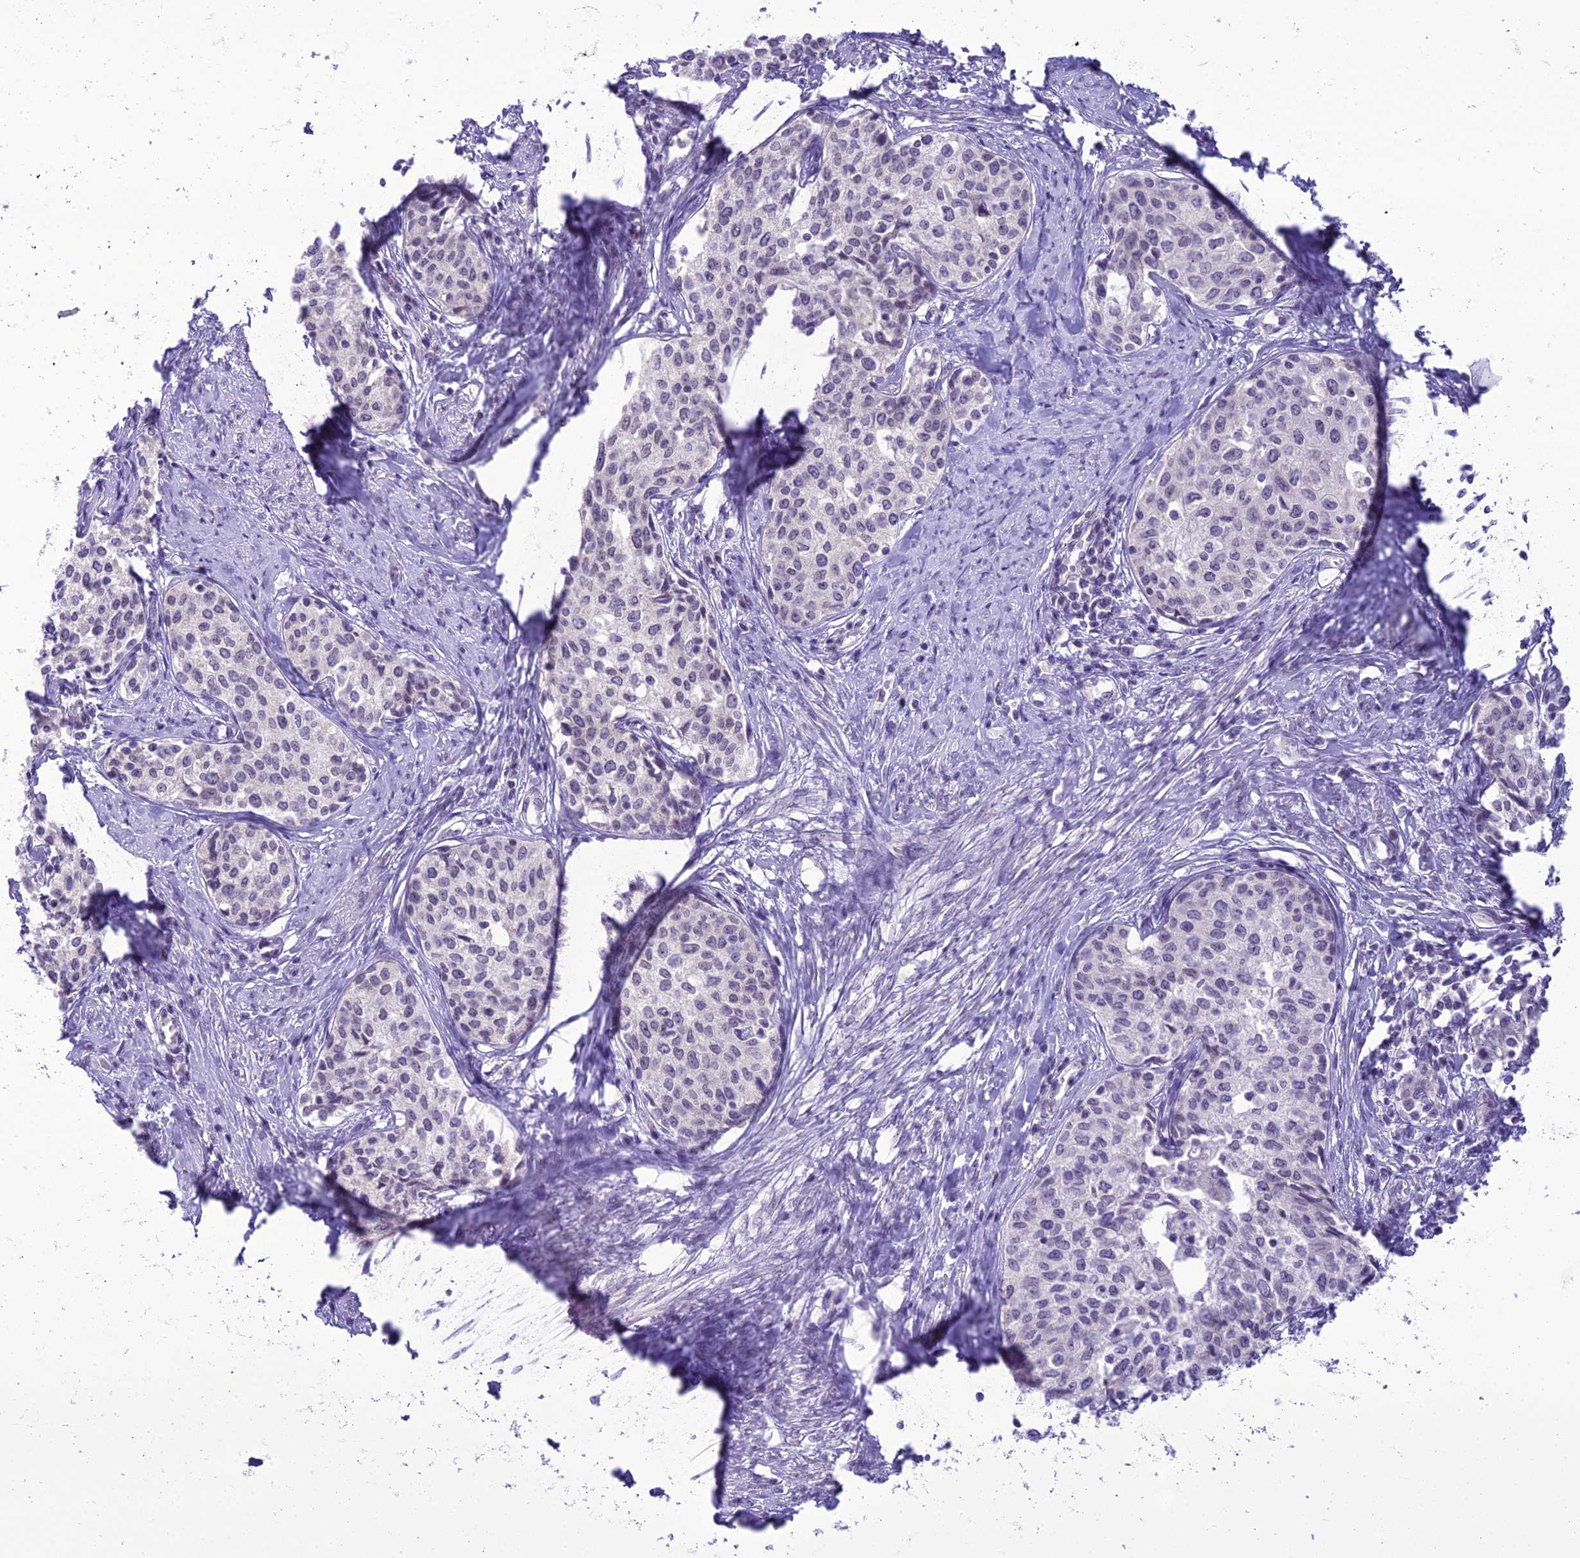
{"staining": {"intensity": "negative", "quantity": "none", "location": "none"}, "tissue": "cervical cancer", "cell_type": "Tumor cells", "image_type": "cancer", "snomed": [{"axis": "morphology", "description": "Squamous cell carcinoma, NOS"}, {"axis": "morphology", "description": "Adenocarcinoma, NOS"}, {"axis": "topography", "description": "Cervix"}], "caption": "The micrograph exhibits no staining of tumor cells in adenocarcinoma (cervical).", "gene": "B9D2", "patient": {"sex": "female", "age": 52}}